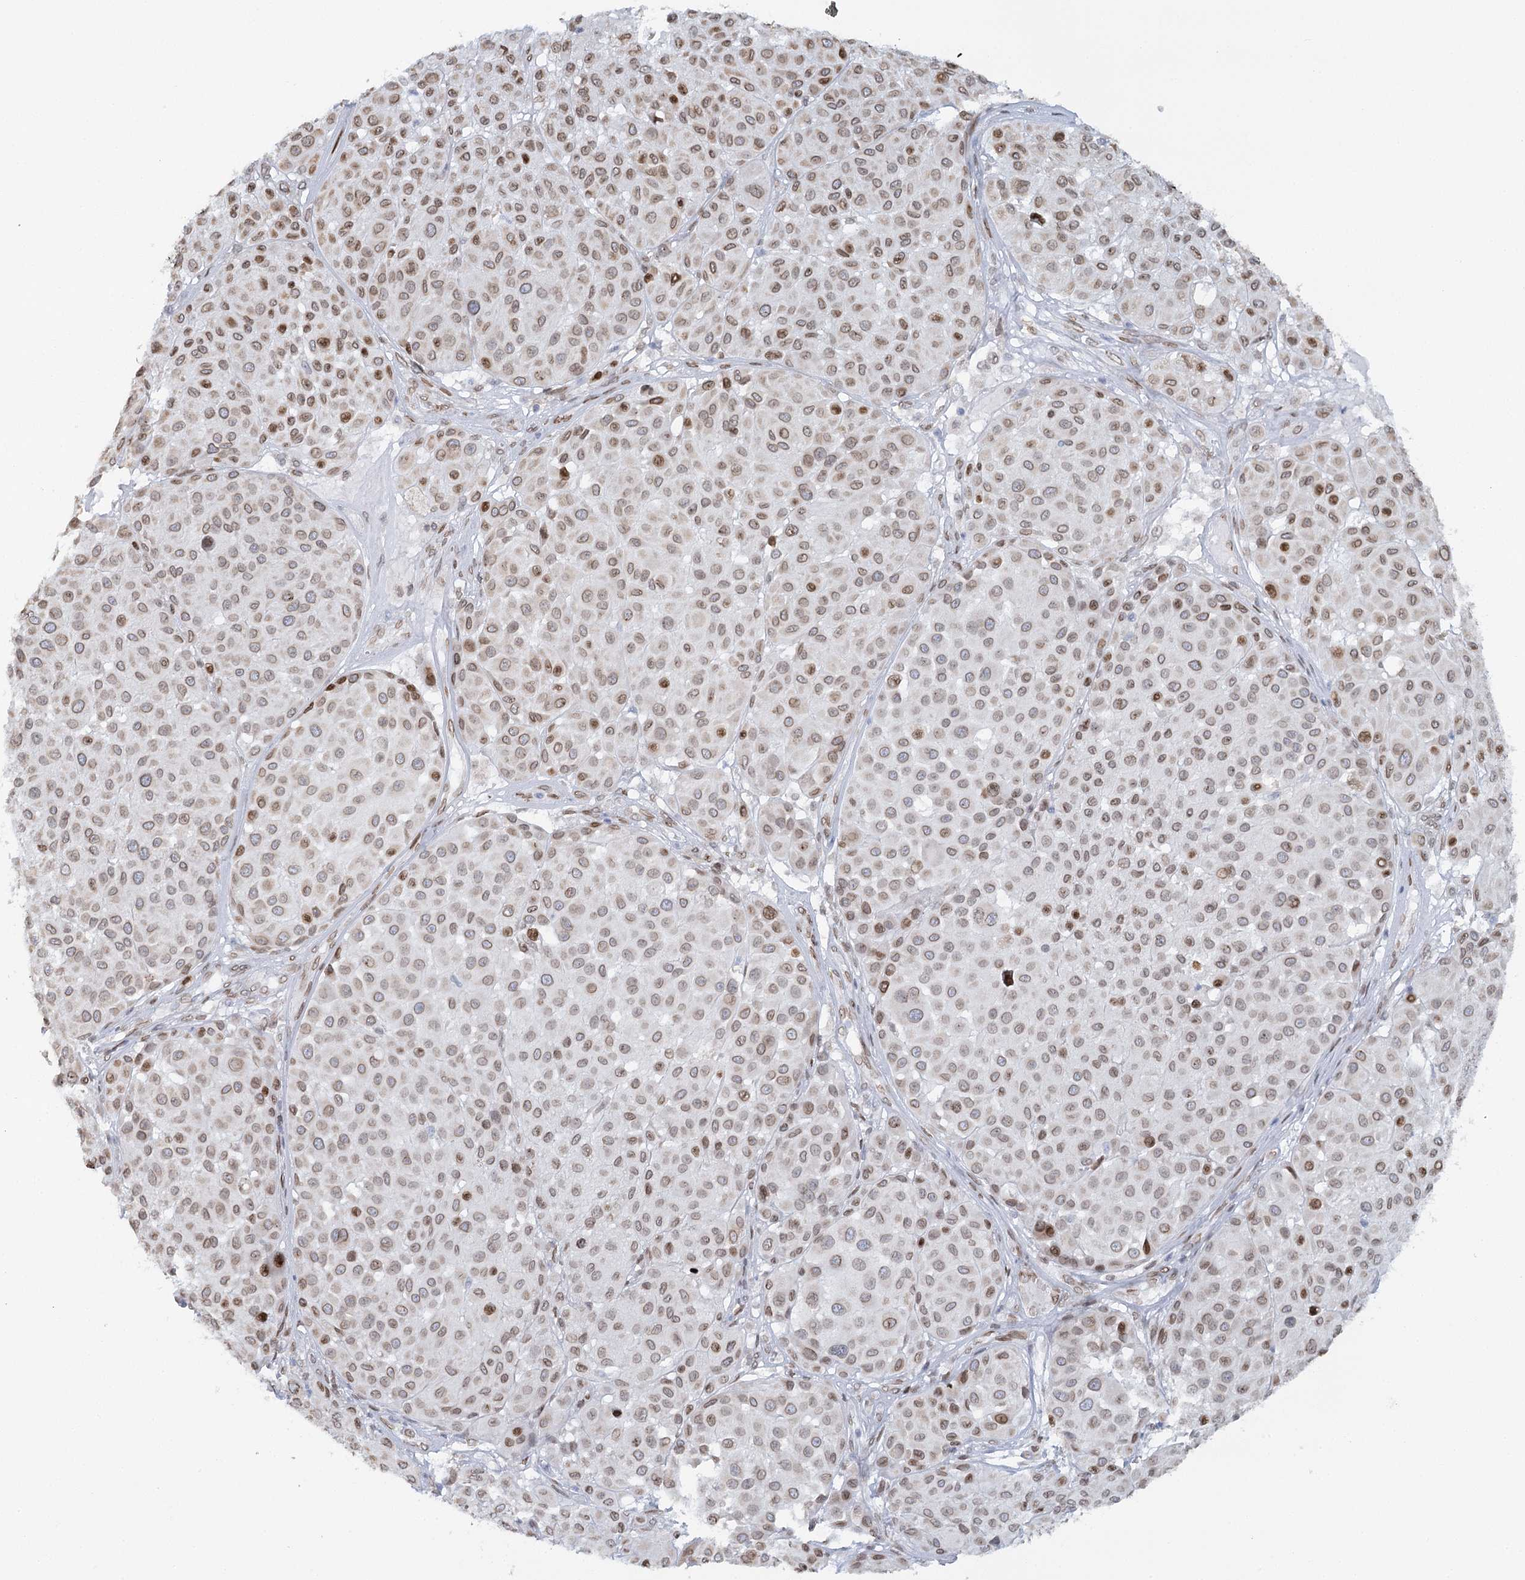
{"staining": {"intensity": "moderate", "quantity": ">75%", "location": "cytoplasmic/membranous,nuclear"}, "tissue": "melanoma", "cell_type": "Tumor cells", "image_type": "cancer", "snomed": [{"axis": "morphology", "description": "Malignant melanoma, Metastatic site"}, {"axis": "topography", "description": "Soft tissue"}], "caption": "IHC photomicrograph of neoplastic tissue: malignant melanoma (metastatic site) stained using immunohistochemistry (IHC) demonstrates medium levels of moderate protein expression localized specifically in the cytoplasmic/membranous and nuclear of tumor cells, appearing as a cytoplasmic/membranous and nuclear brown color.", "gene": "VWA5A", "patient": {"sex": "male", "age": 41}}